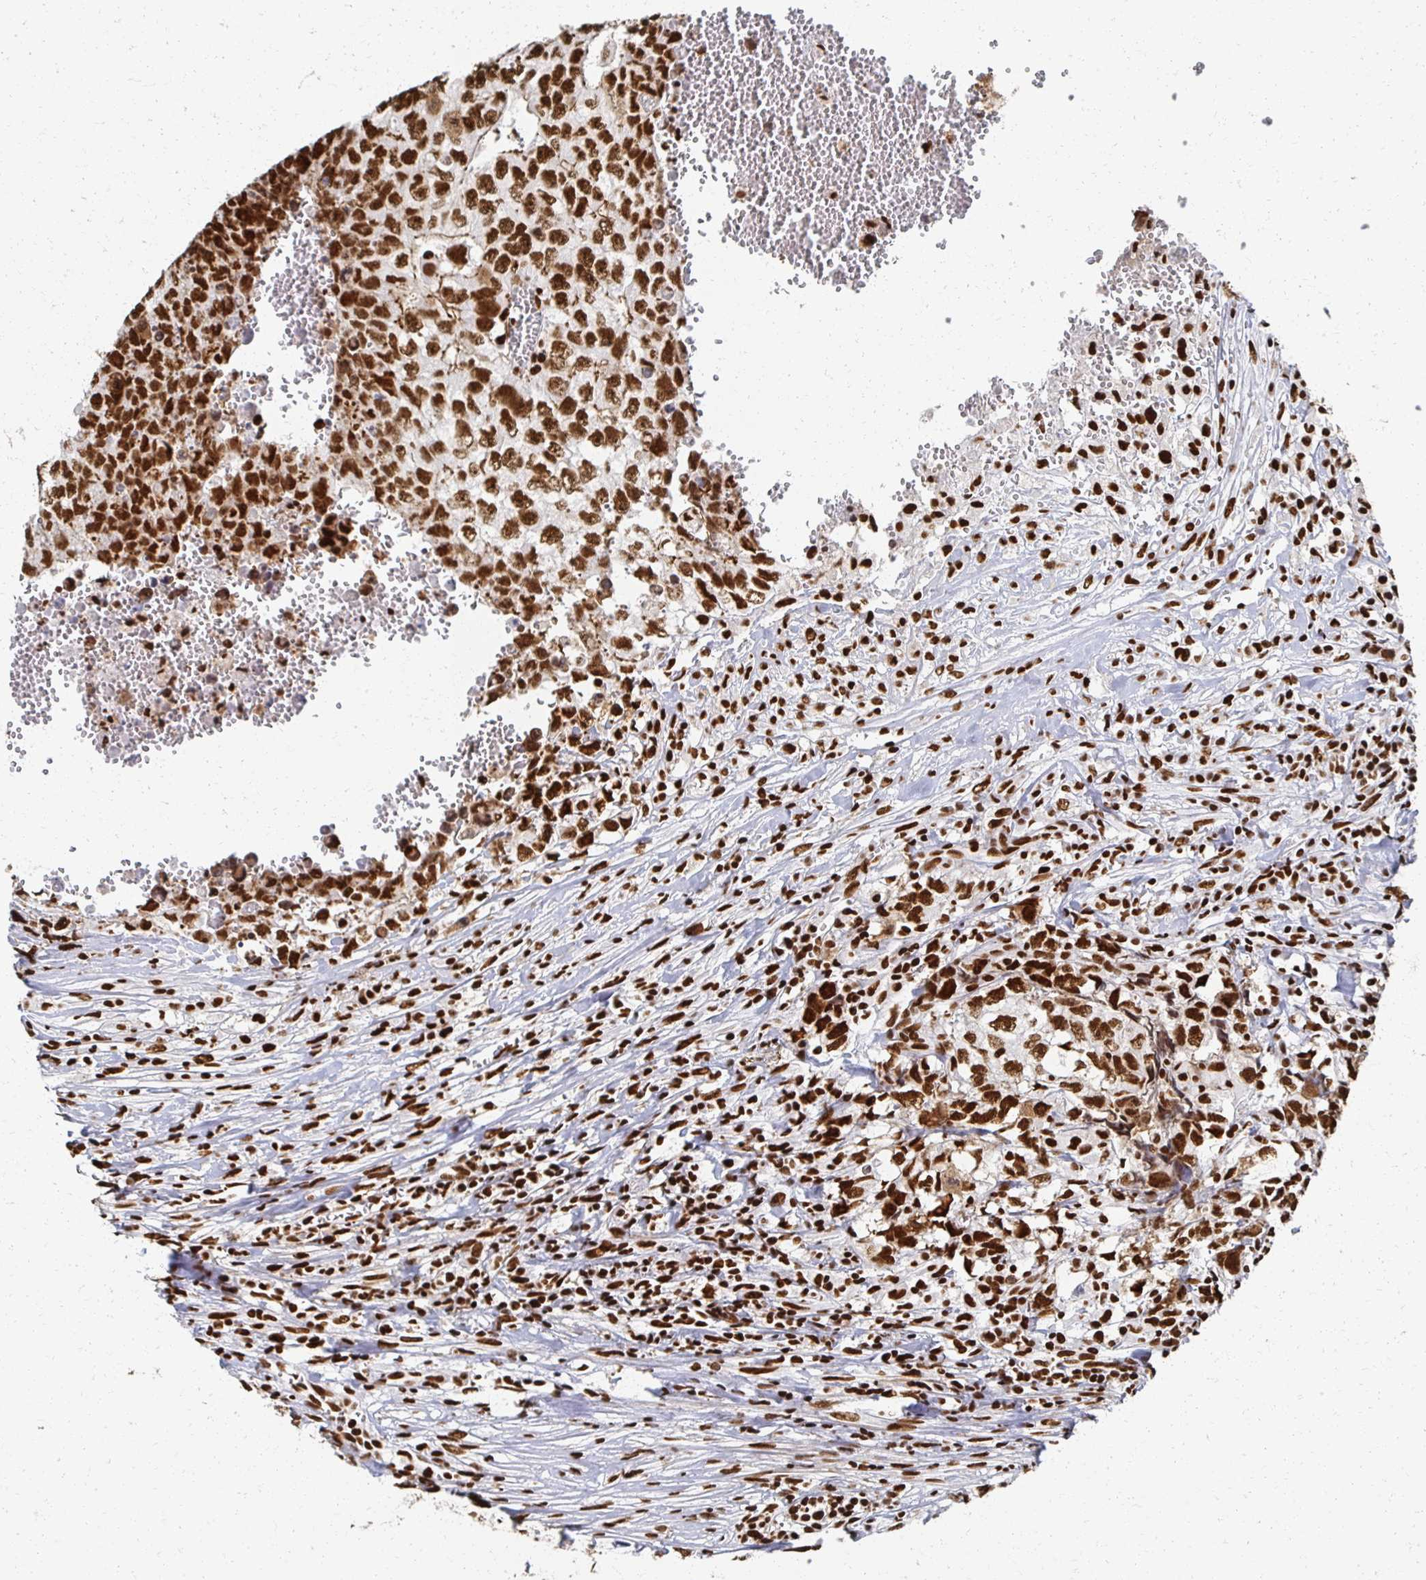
{"staining": {"intensity": "strong", "quantity": ">75%", "location": "nuclear"}, "tissue": "testis cancer", "cell_type": "Tumor cells", "image_type": "cancer", "snomed": [{"axis": "morphology", "description": "Carcinoma, Embryonal, NOS"}, {"axis": "morphology", "description": "Teratoma, malignant, NOS"}, {"axis": "topography", "description": "Testis"}], "caption": "High-magnification brightfield microscopy of testis embryonal carcinoma stained with DAB (3,3'-diaminobenzidine) (brown) and counterstained with hematoxylin (blue). tumor cells exhibit strong nuclear staining is appreciated in approximately>75% of cells. The staining is performed using DAB brown chromogen to label protein expression. The nuclei are counter-stained blue using hematoxylin.", "gene": "RBBP7", "patient": {"sex": "male", "age": 24}}